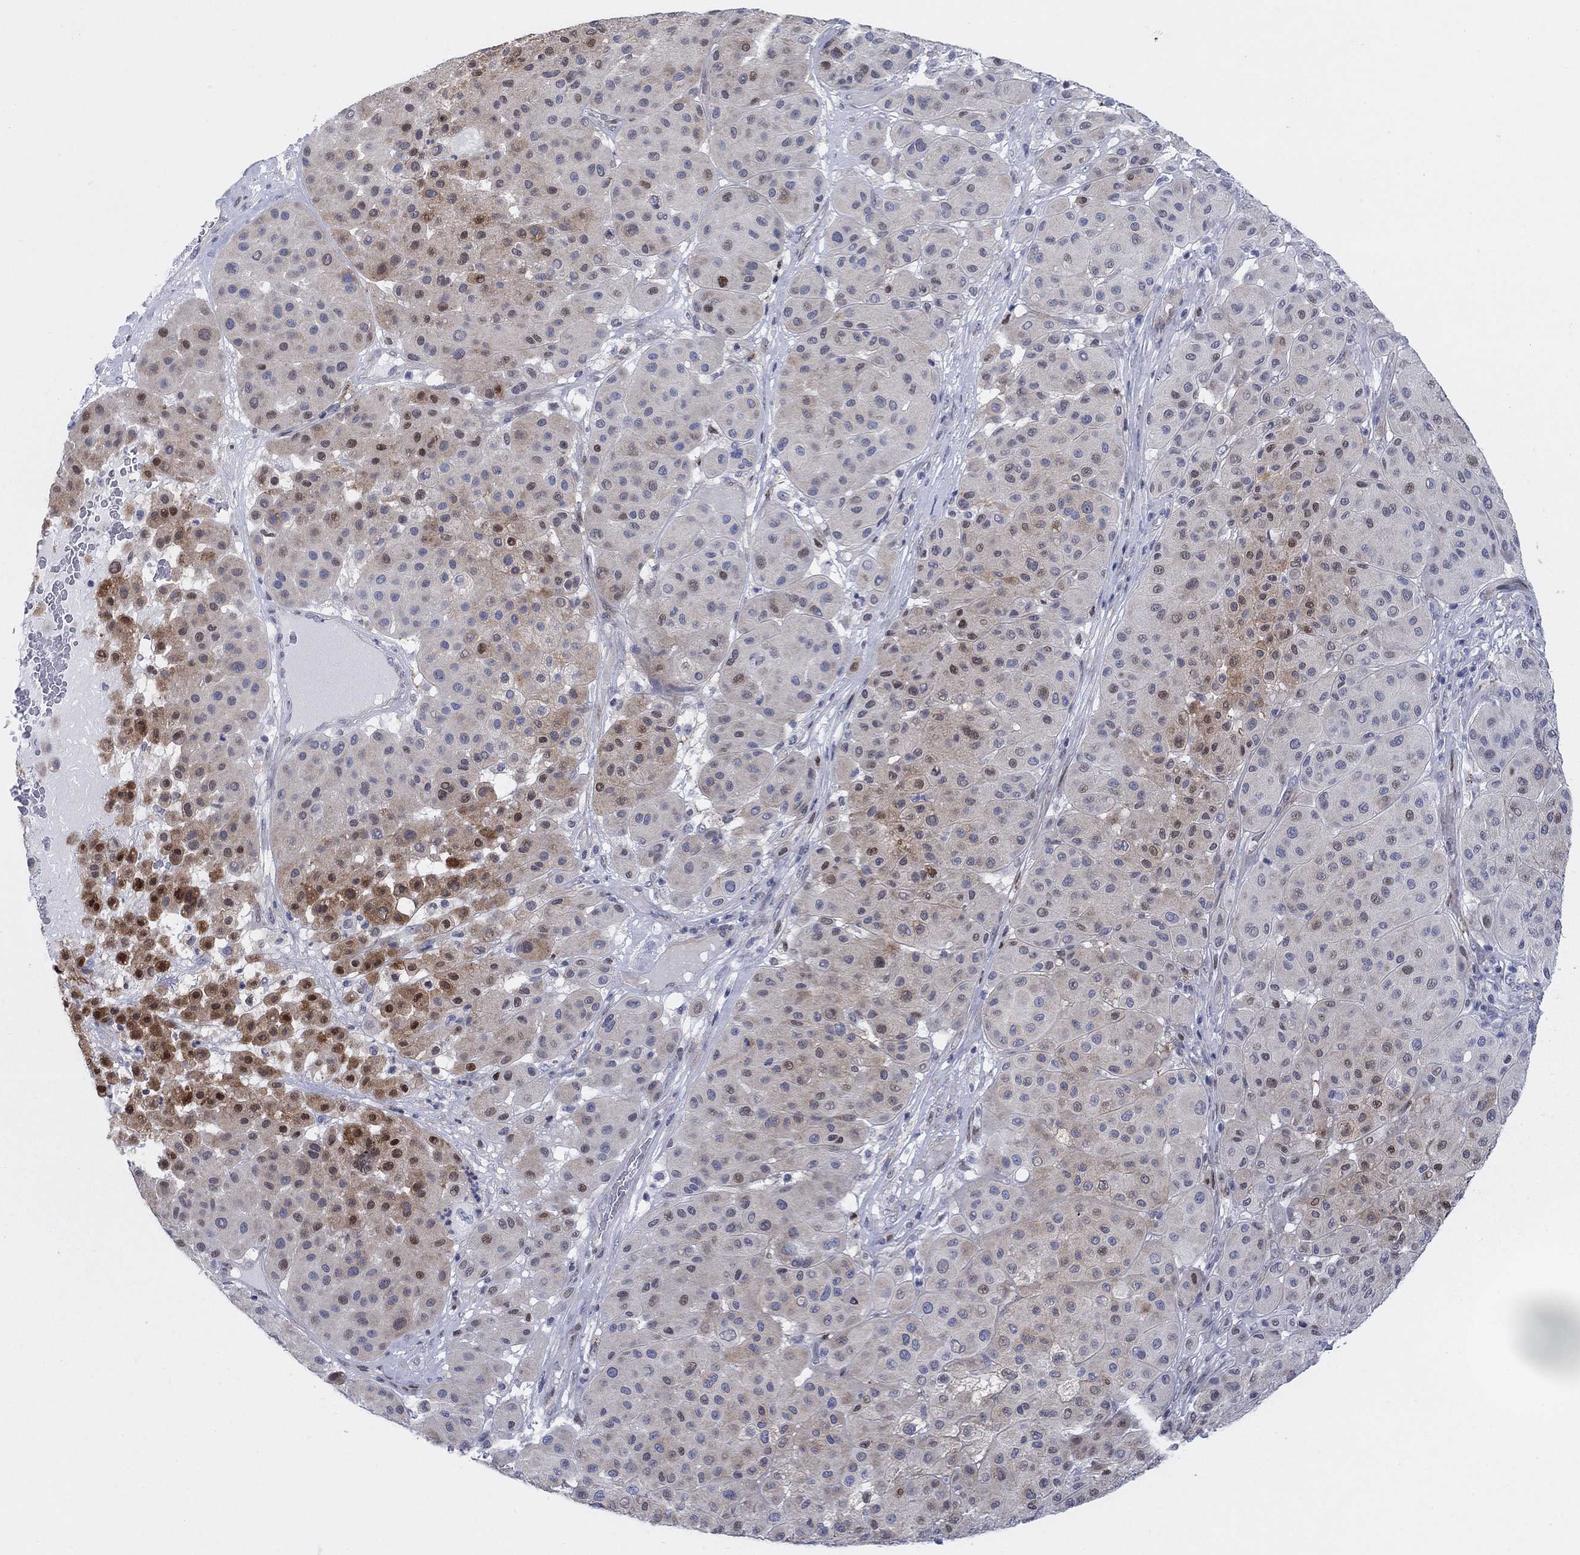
{"staining": {"intensity": "strong", "quantity": "<25%", "location": "nuclear"}, "tissue": "melanoma", "cell_type": "Tumor cells", "image_type": "cancer", "snomed": [{"axis": "morphology", "description": "Malignant melanoma, Metastatic site"}, {"axis": "topography", "description": "Smooth muscle"}], "caption": "Melanoma stained with immunohistochemistry (IHC) shows strong nuclear positivity in approximately <25% of tumor cells.", "gene": "MYO3A", "patient": {"sex": "male", "age": 41}}